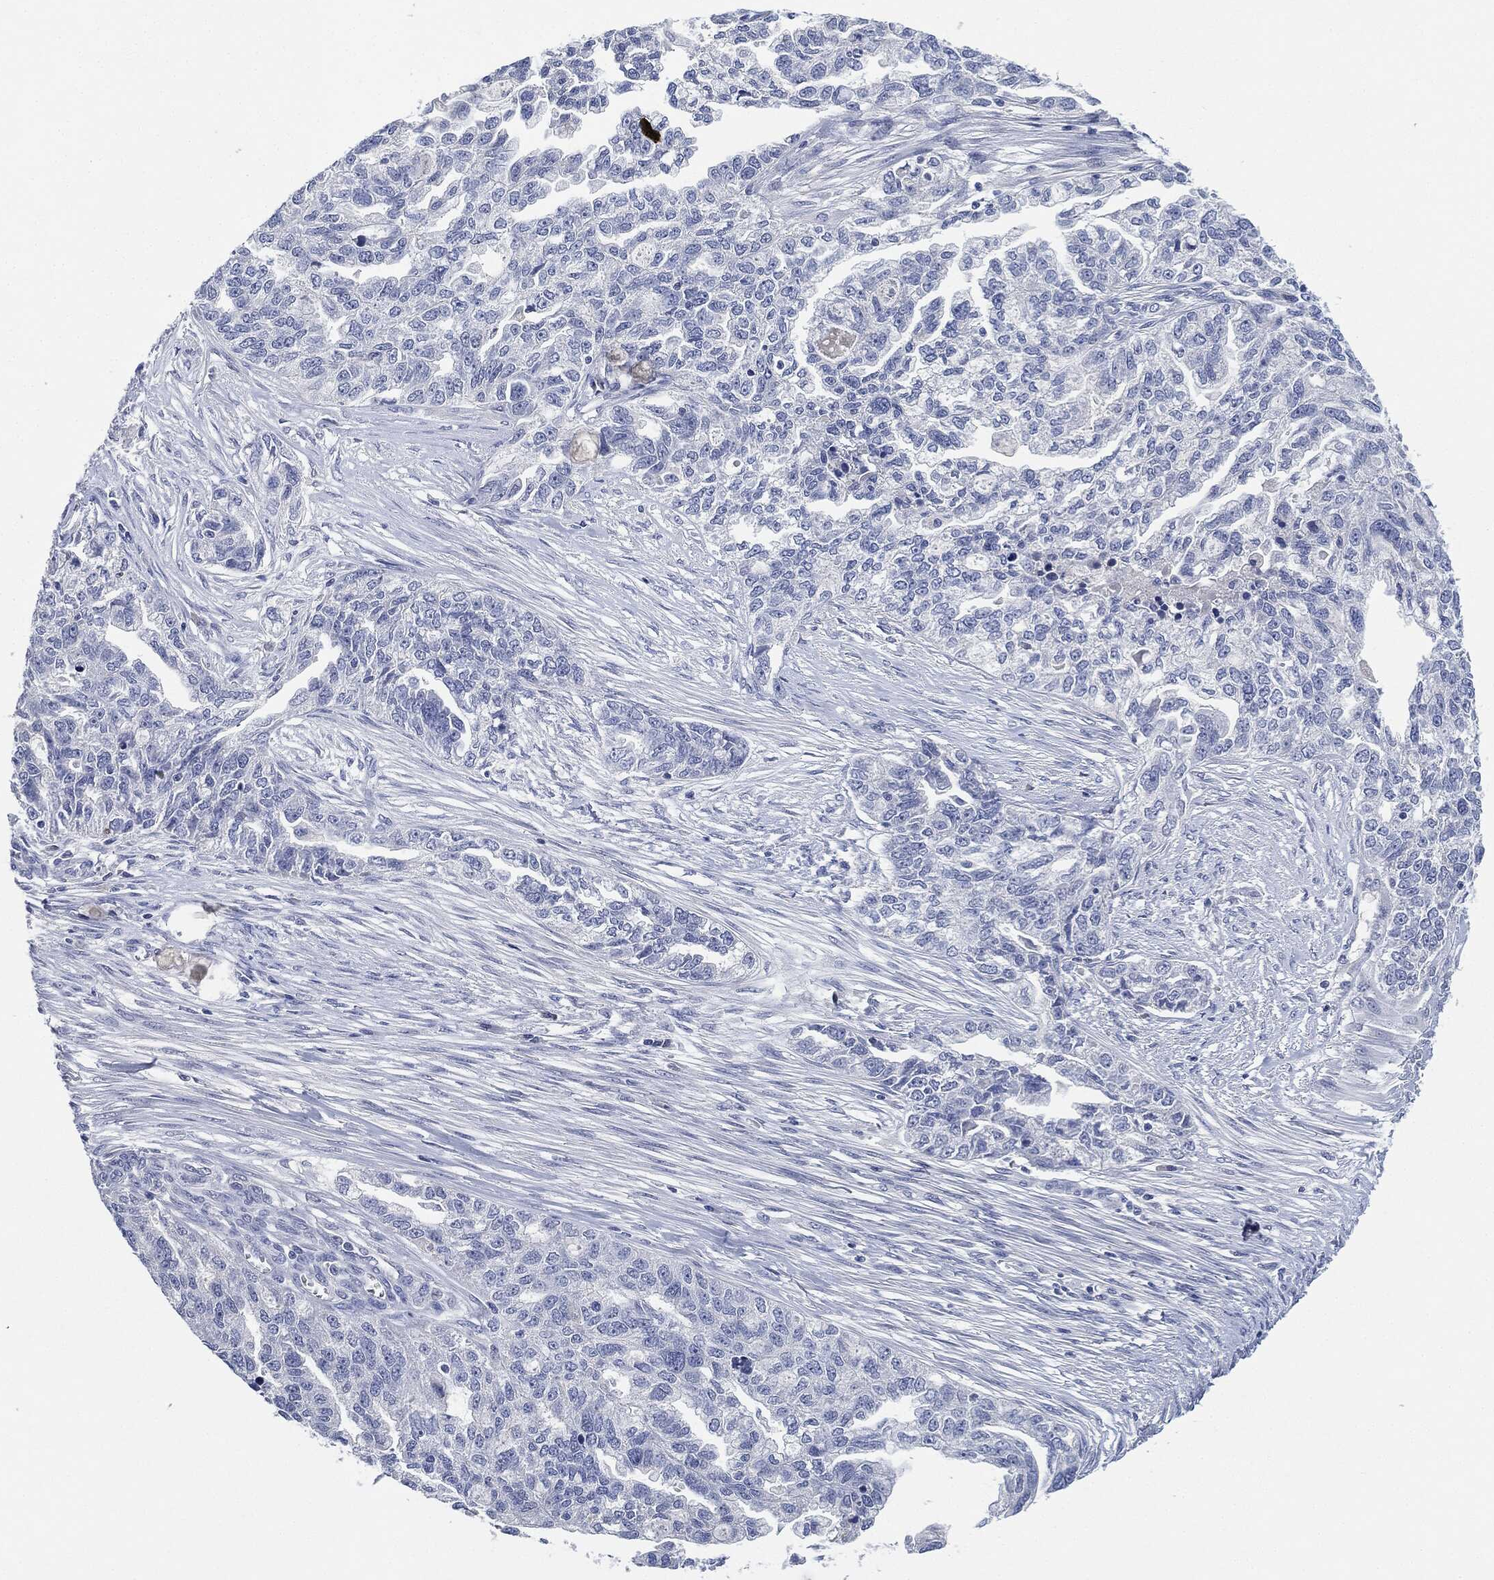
{"staining": {"intensity": "negative", "quantity": "none", "location": "none"}, "tissue": "ovarian cancer", "cell_type": "Tumor cells", "image_type": "cancer", "snomed": [{"axis": "morphology", "description": "Cystadenocarcinoma, serous, NOS"}, {"axis": "topography", "description": "Ovary"}], "caption": "Immunohistochemistry (IHC) photomicrograph of human ovarian cancer (serous cystadenocarcinoma) stained for a protein (brown), which shows no positivity in tumor cells.", "gene": "NTRK1", "patient": {"sex": "female", "age": 51}}